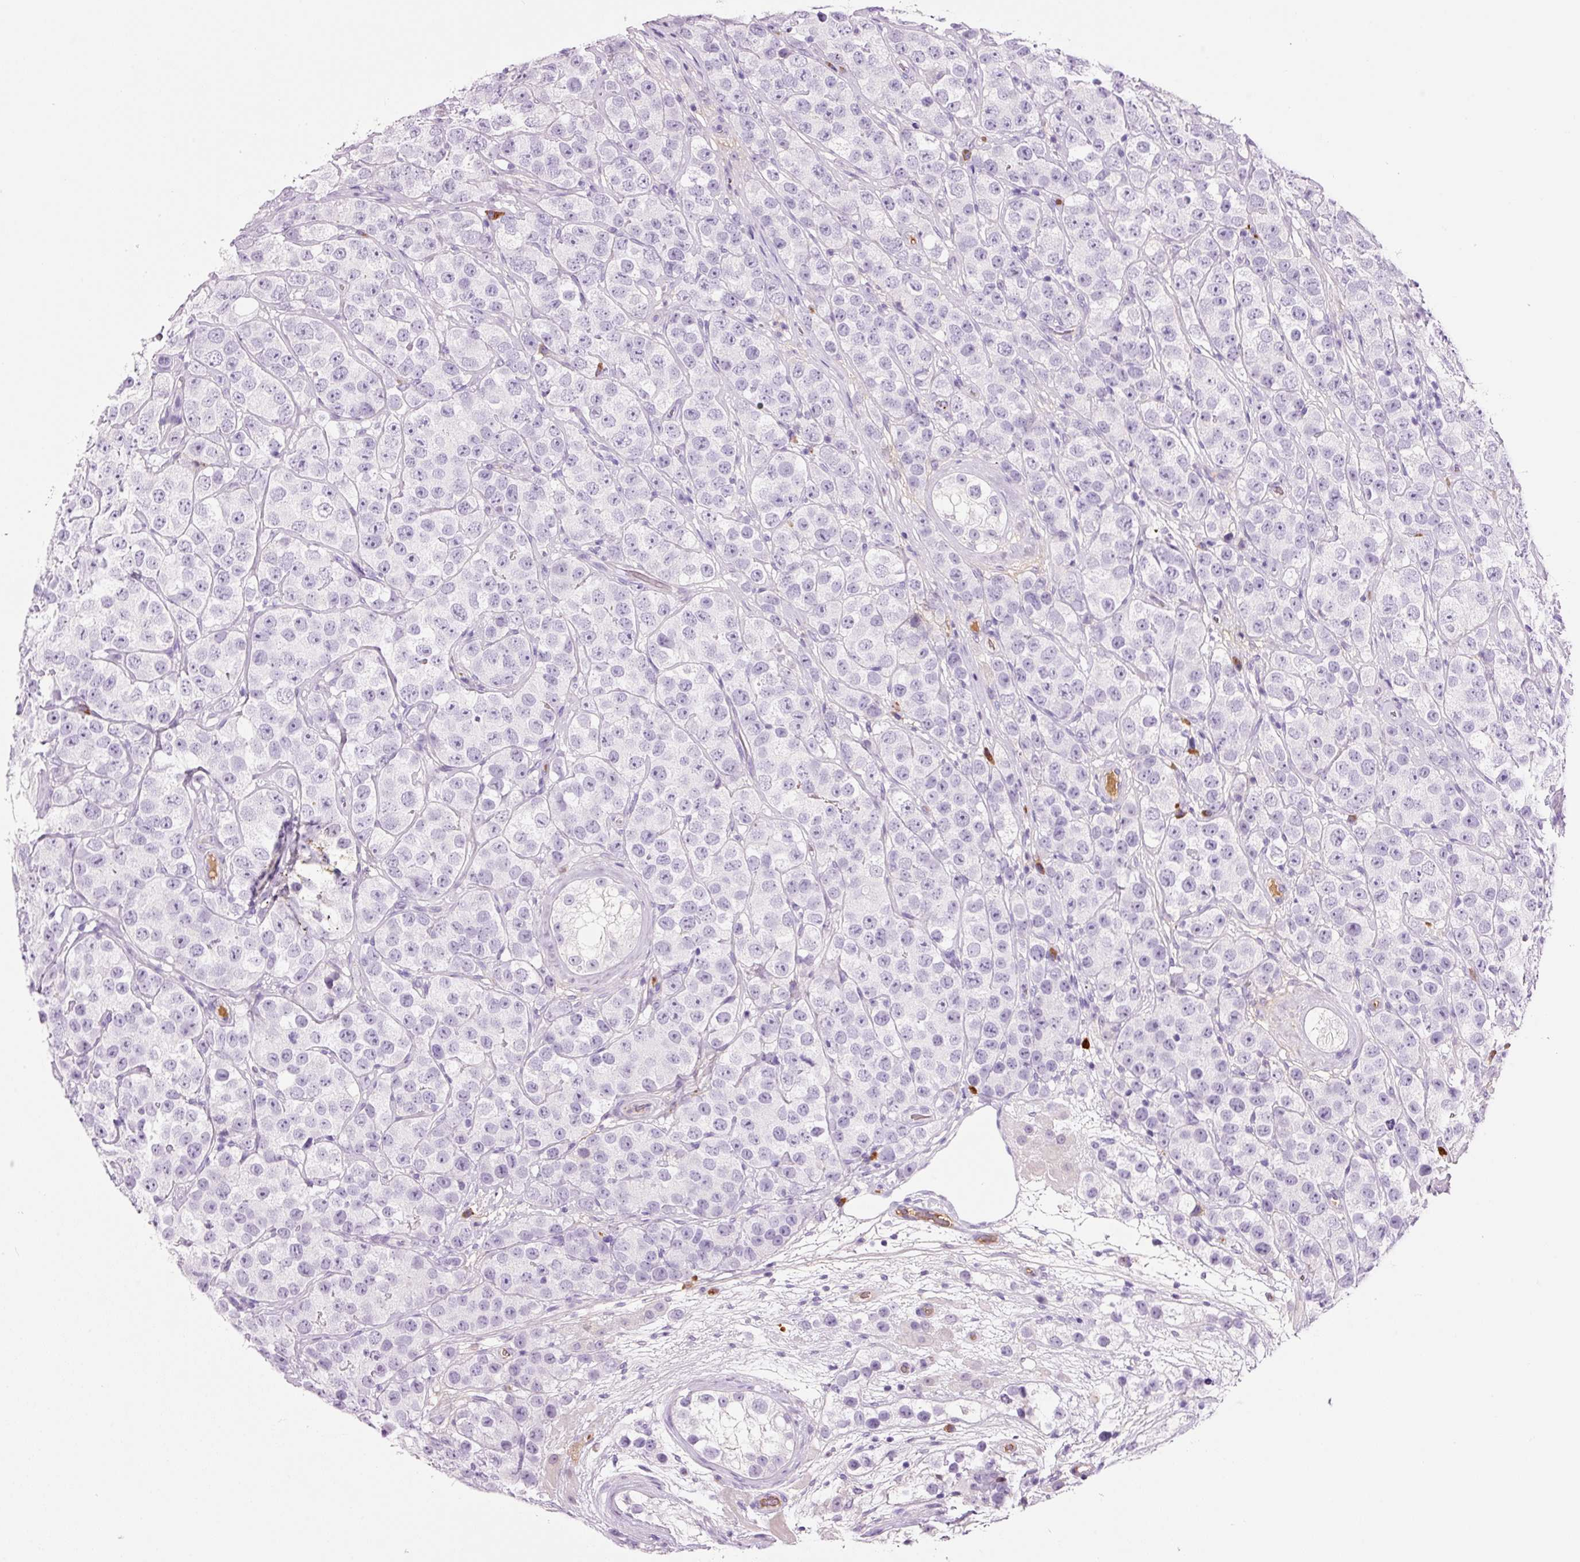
{"staining": {"intensity": "negative", "quantity": "none", "location": "none"}, "tissue": "testis cancer", "cell_type": "Tumor cells", "image_type": "cancer", "snomed": [{"axis": "morphology", "description": "Seminoma, NOS"}, {"axis": "topography", "description": "Testis"}], "caption": "Histopathology image shows no protein positivity in tumor cells of testis cancer tissue.", "gene": "KLF1", "patient": {"sex": "male", "age": 28}}